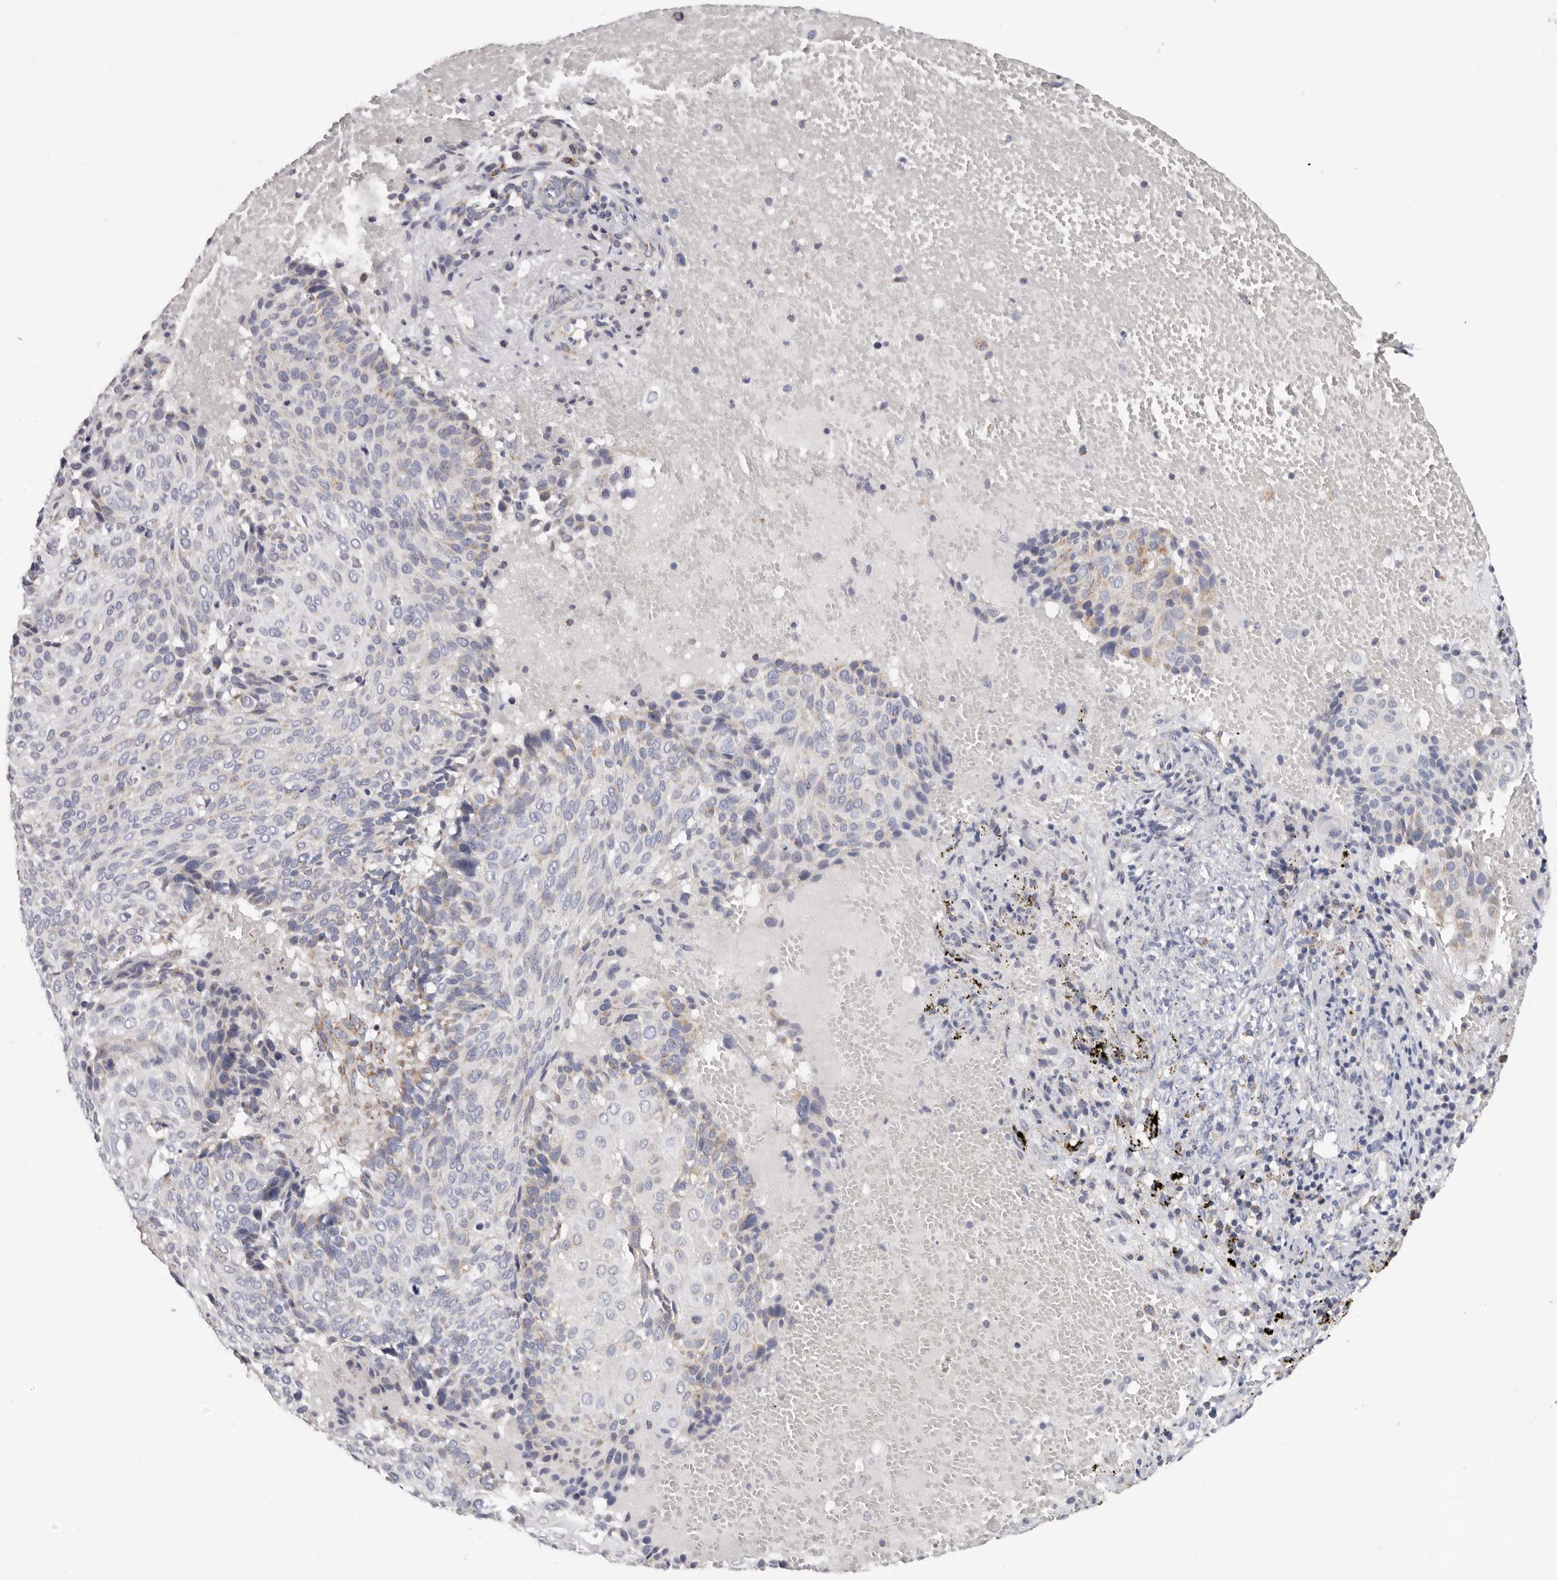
{"staining": {"intensity": "weak", "quantity": "<25%", "location": "cytoplasmic/membranous"}, "tissue": "cervical cancer", "cell_type": "Tumor cells", "image_type": "cancer", "snomed": [{"axis": "morphology", "description": "Squamous cell carcinoma, NOS"}, {"axis": "topography", "description": "Cervix"}], "caption": "IHC histopathology image of neoplastic tissue: human cervical cancer stained with DAB displays no significant protein positivity in tumor cells.", "gene": "RSPO2", "patient": {"sex": "female", "age": 74}}